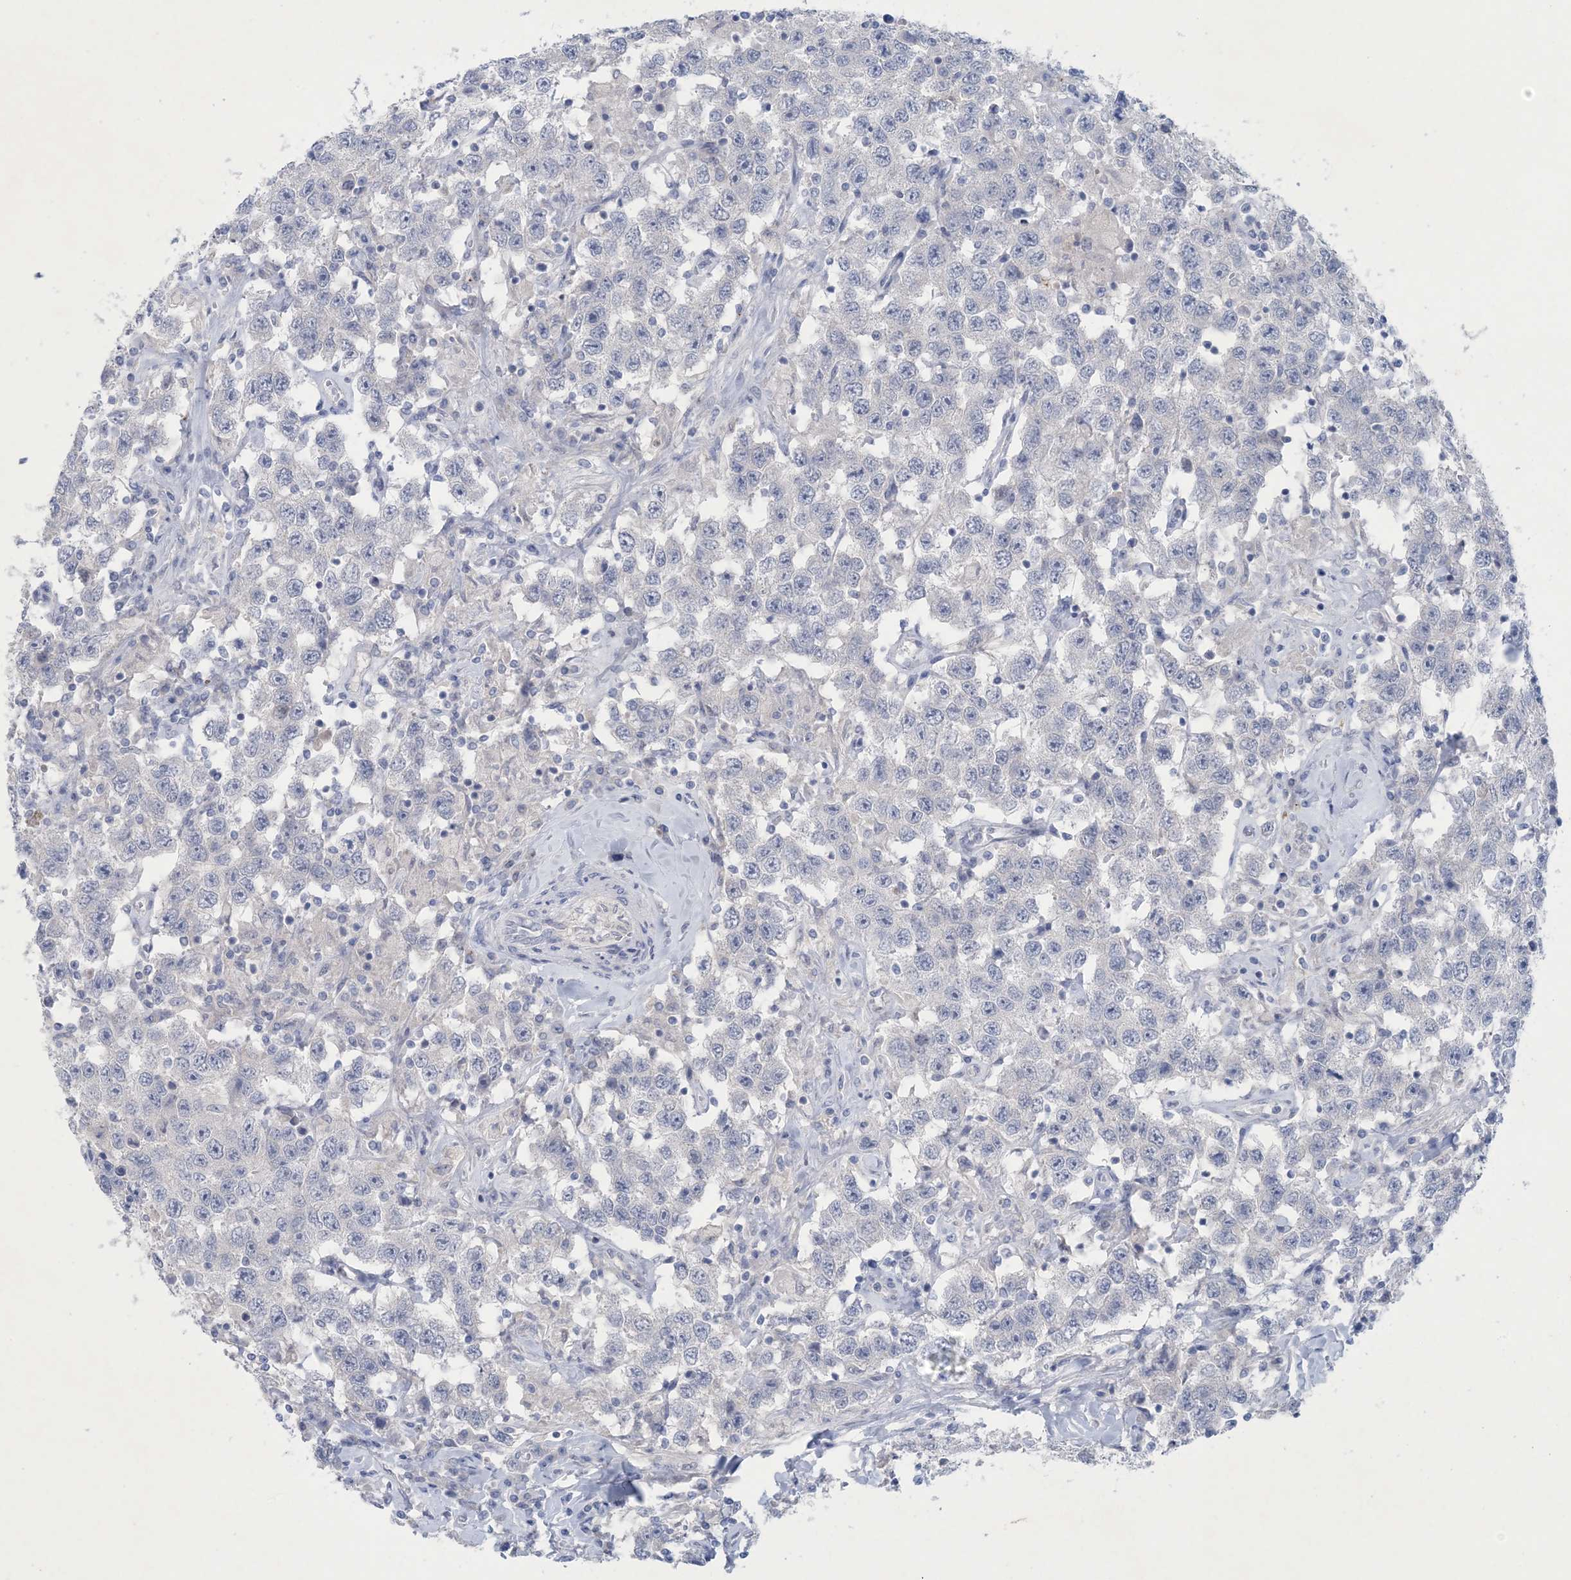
{"staining": {"intensity": "negative", "quantity": "none", "location": "none"}, "tissue": "testis cancer", "cell_type": "Tumor cells", "image_type": "cancer", "snomed": [{"axis": "morphology", "description": "Seminoma, NOS"}, {"axis": "topography", "description": "Testis"}], "caption": "Tumor cells show no significant protein staining in seminoma (testis).", "gene": "GABRG1", "patient": {"sex": "male", "age": 41}}